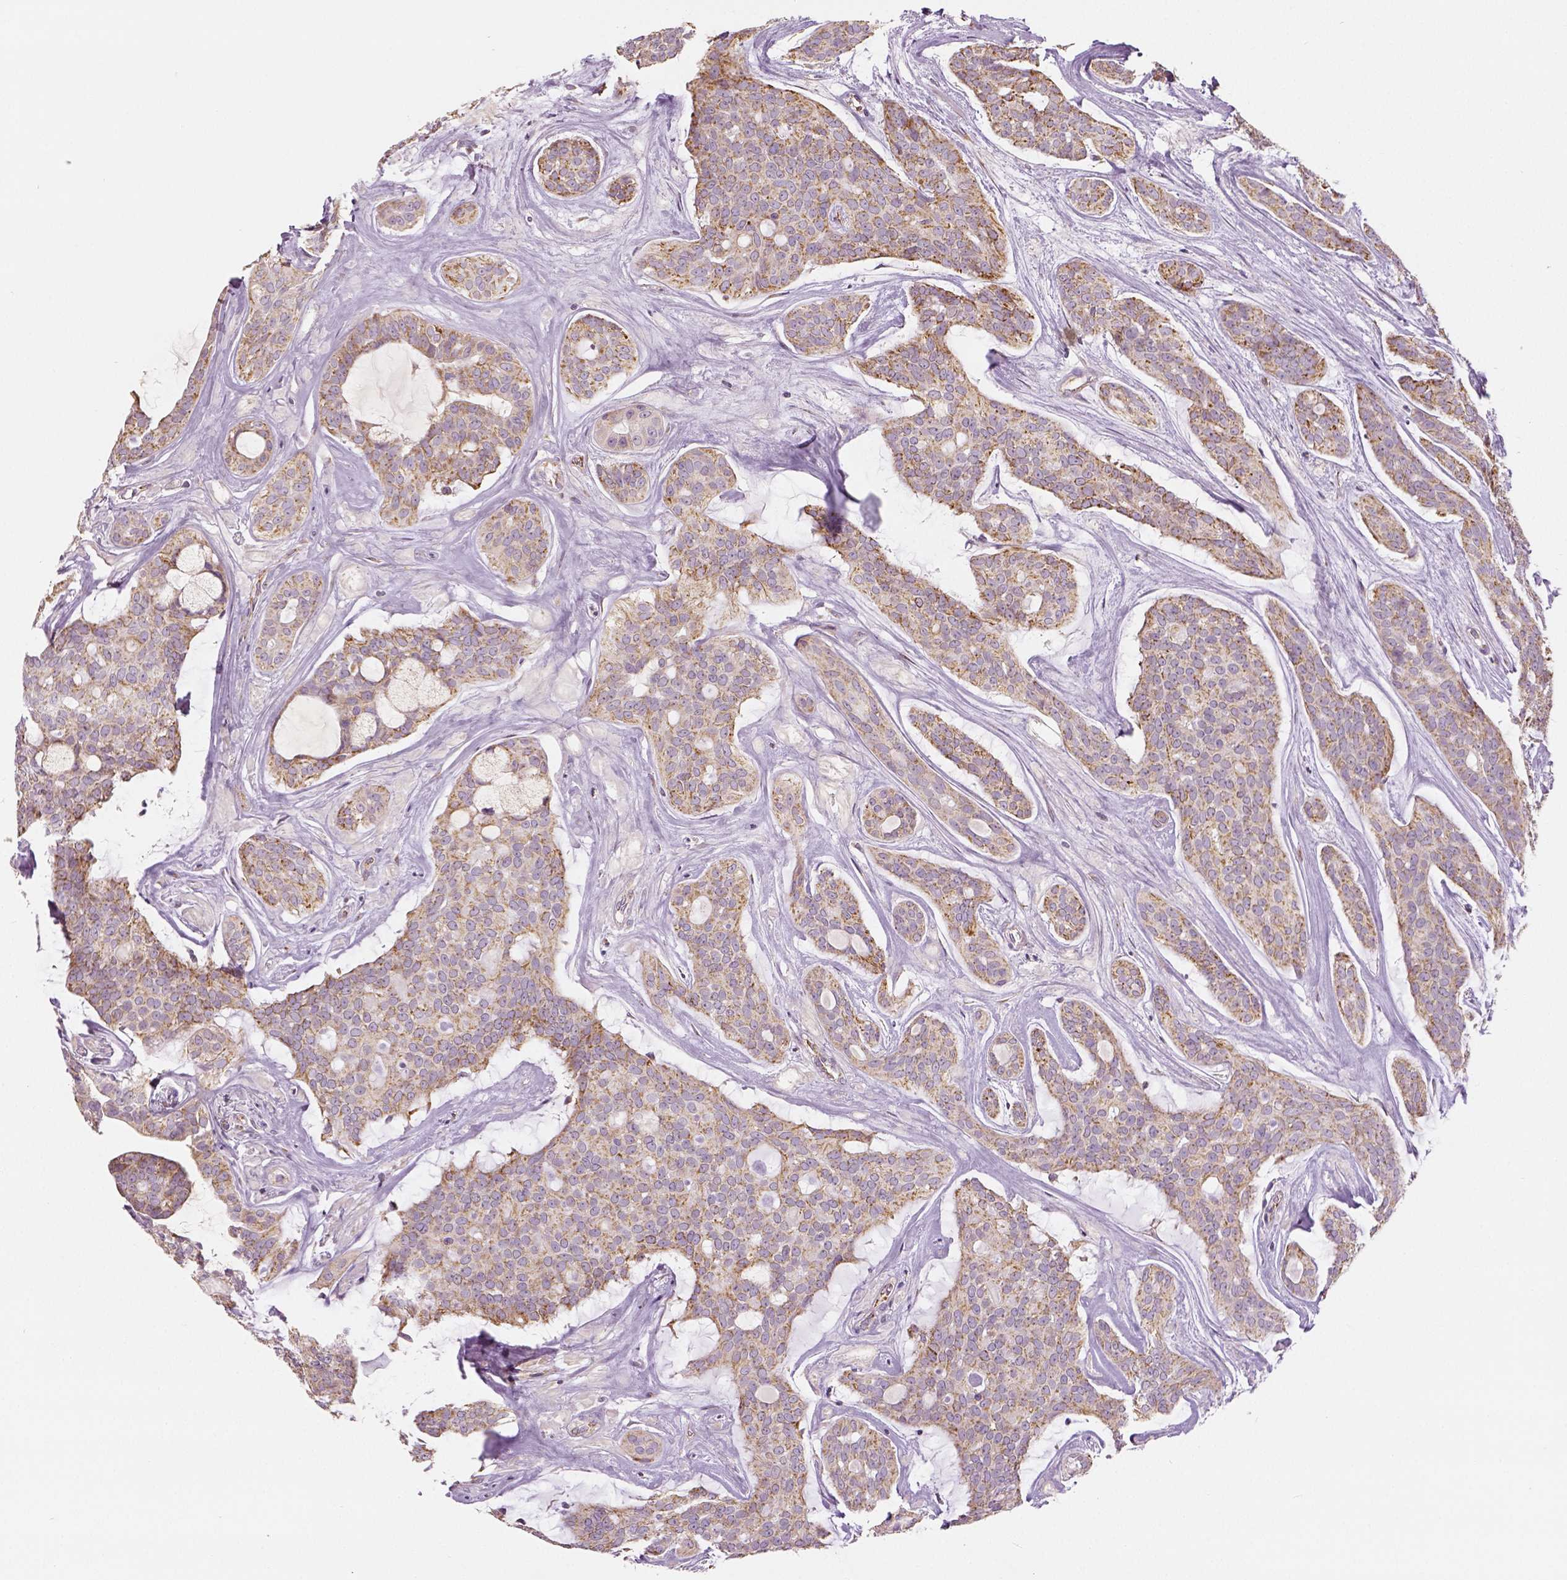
{"staining": {"intensity": "moderate", "quantity": ">75%", "location": "cytoplasmic/membranous"}, "tissue": "head and neck cancer", "cell_type": "Tumor cells", "image_type": "cancer", "snomed": [{"axis": "morphology", "description": "Adenocarcinoma, NOS"}, {"axis": "topography", "description": "Head-Neck"}], "caption": "Tumor cells reveal medium levels of moderate cytoplasmic/membranous positivity in about >75% of cells in head and neck adenocarcinoma.", "gene": "PGAM5", "patient": {"sex": "male", "age": 66}}